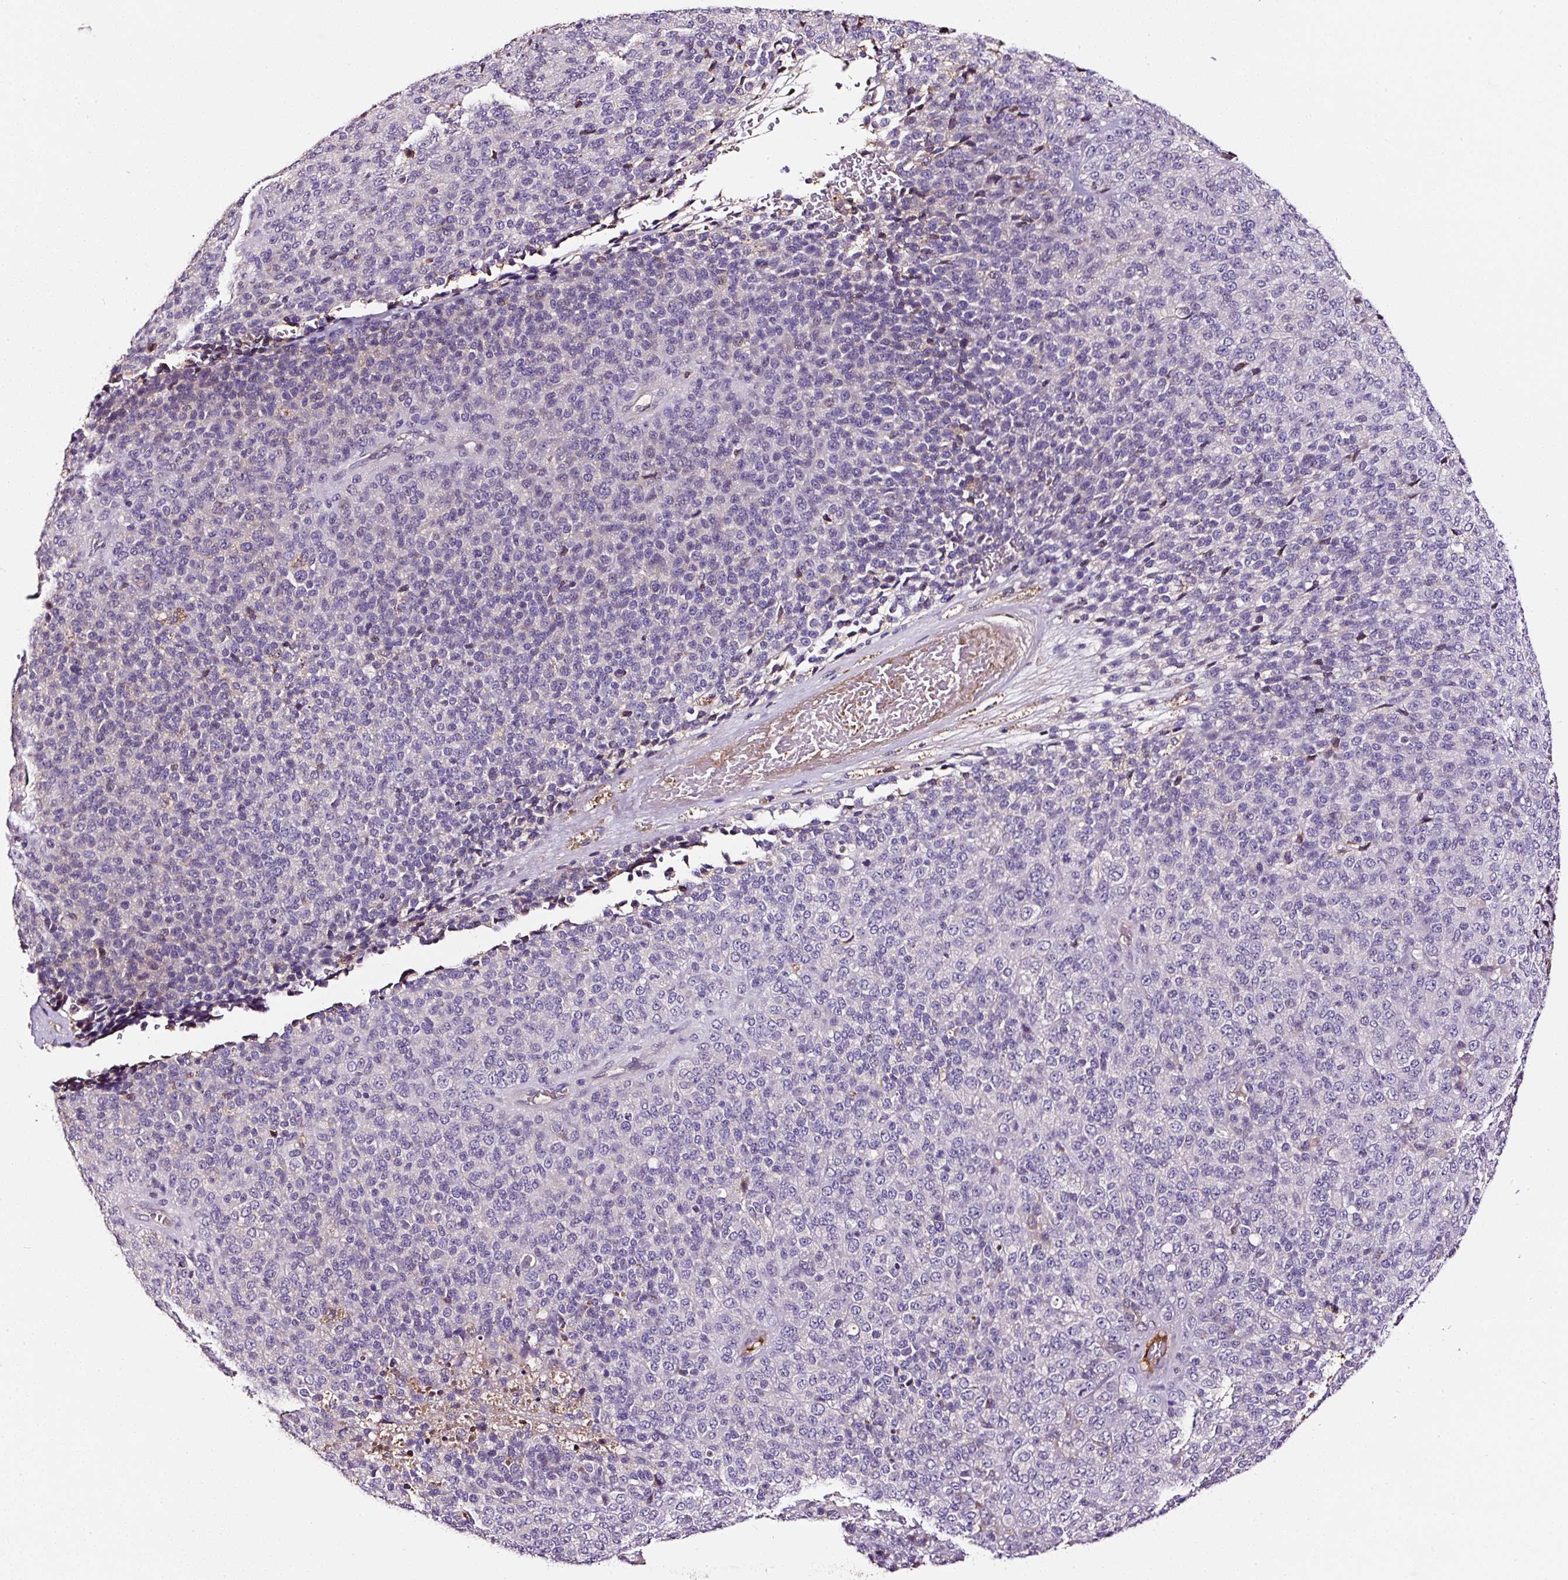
{"staining": {"intensity": "negative", "quantity": "none", "location": "none"}, "tissue": "melanoma", "cell_type": "Tumor cells", "image_type": "cancer", "snomed": [{"axis": "morphology", "description": "Malignant melanoma, Metastatic site"}, {"axis": "topography", "description": "Brain"}], "caption": "Protein analysis of malignant melanoma (metastatic site) displays no significant expression in tumor cells.", "gene": "LRRC24", "patient": {"sex": "female", "age": 56}}